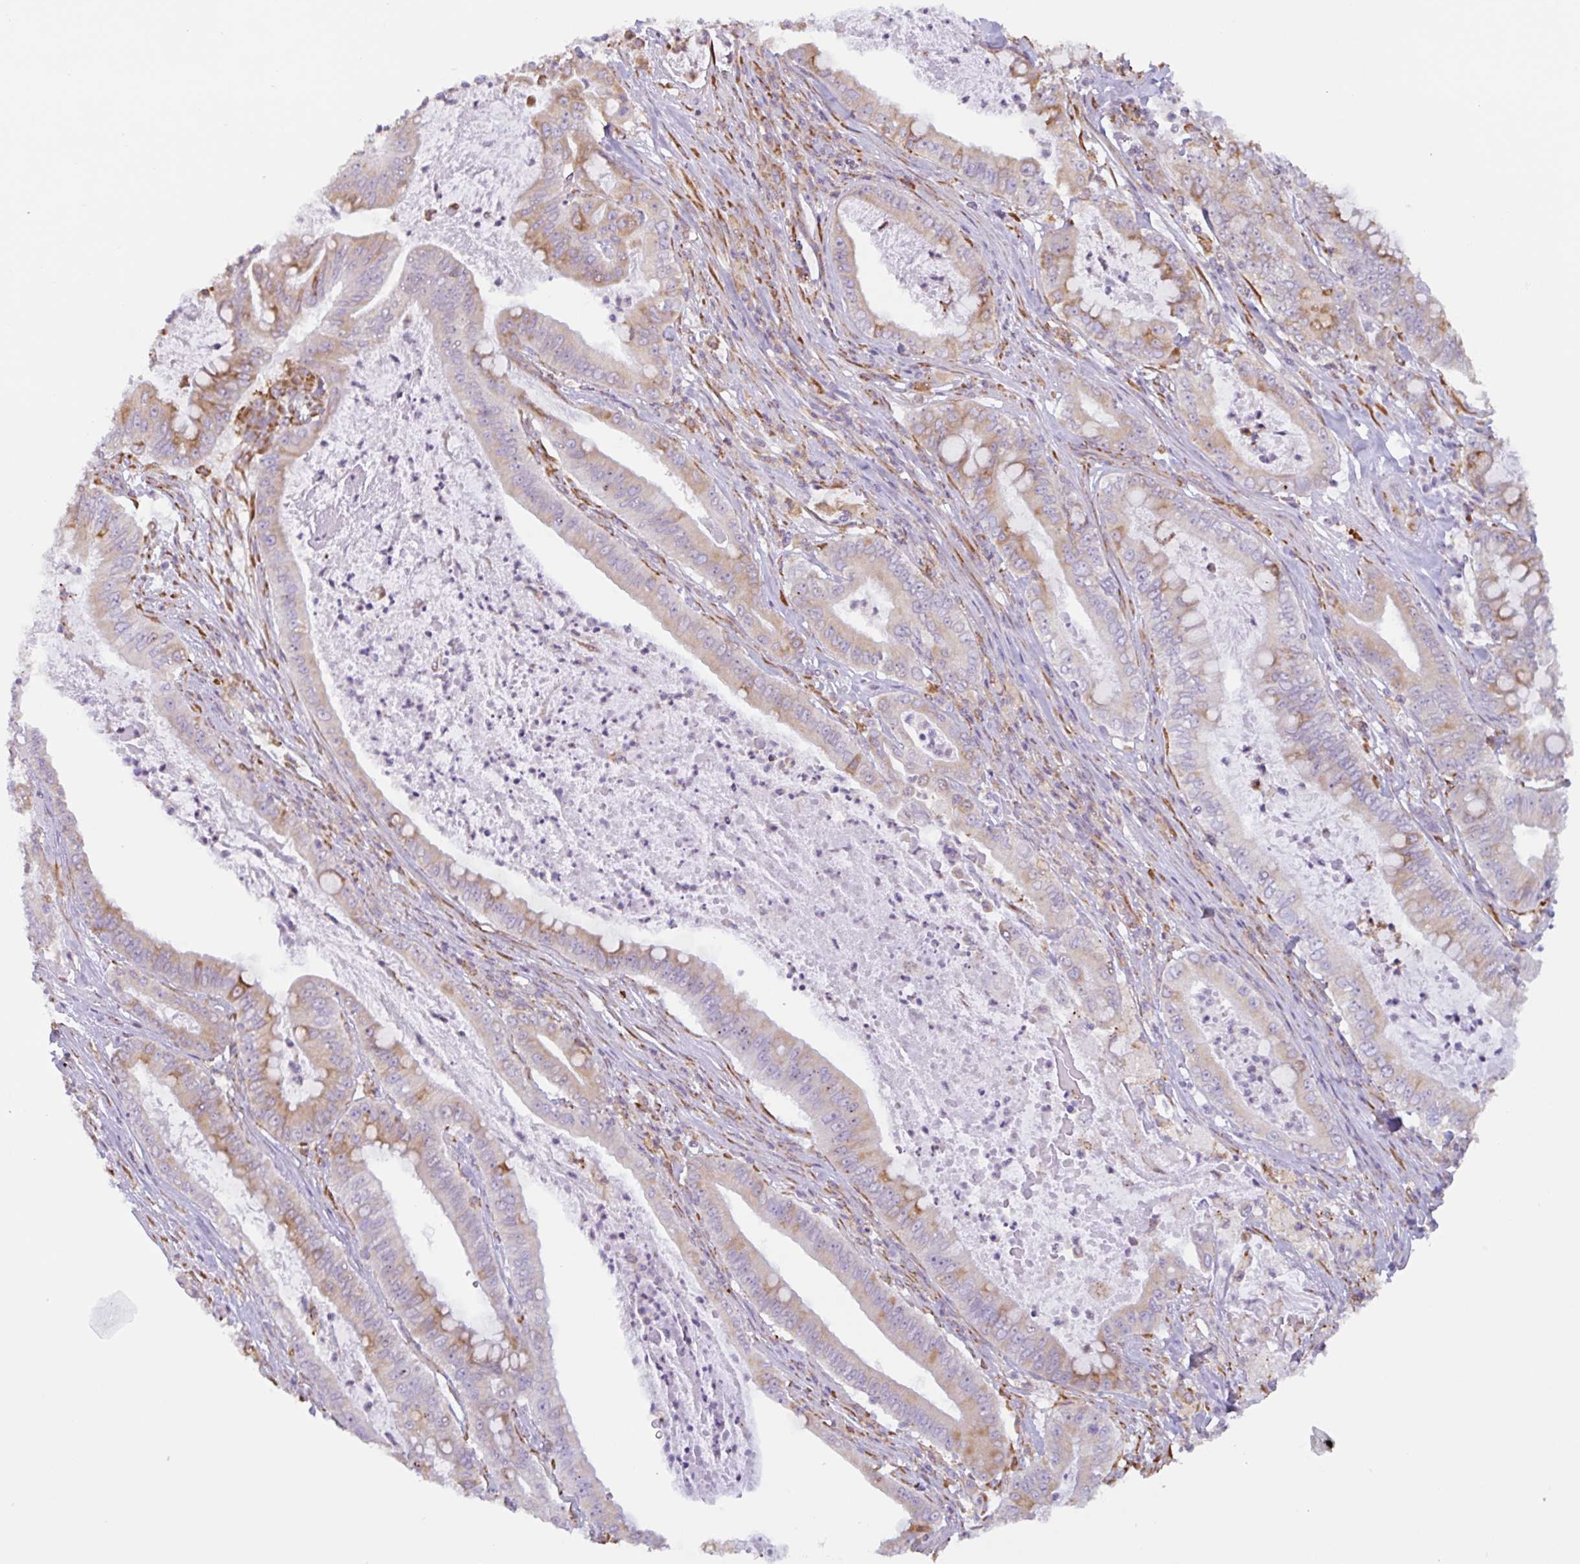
{"staining": {"intensity": "weak", "quantity": ">75%", "location": "cytoplasmic/membranous"}, "tissue": "pancreatic cancer", "cell_type": "Tumor cells", "image_type": "cancer", "snomed": [{"axis": "morphology", "description": "Adenocarcinoma, NOS"}, {"axis": "topography", "description": "Pancreas"}], "caption": "This micrograph demonstrates immunohistochemistry (IHC) staining of human adenocarcinoma (pancreatic), with low weak cytoplasmic/membranous positivity in about >75% of tumor cells.", "gene": "DOK4", "patient": {"sex": "male", "age": 71}}